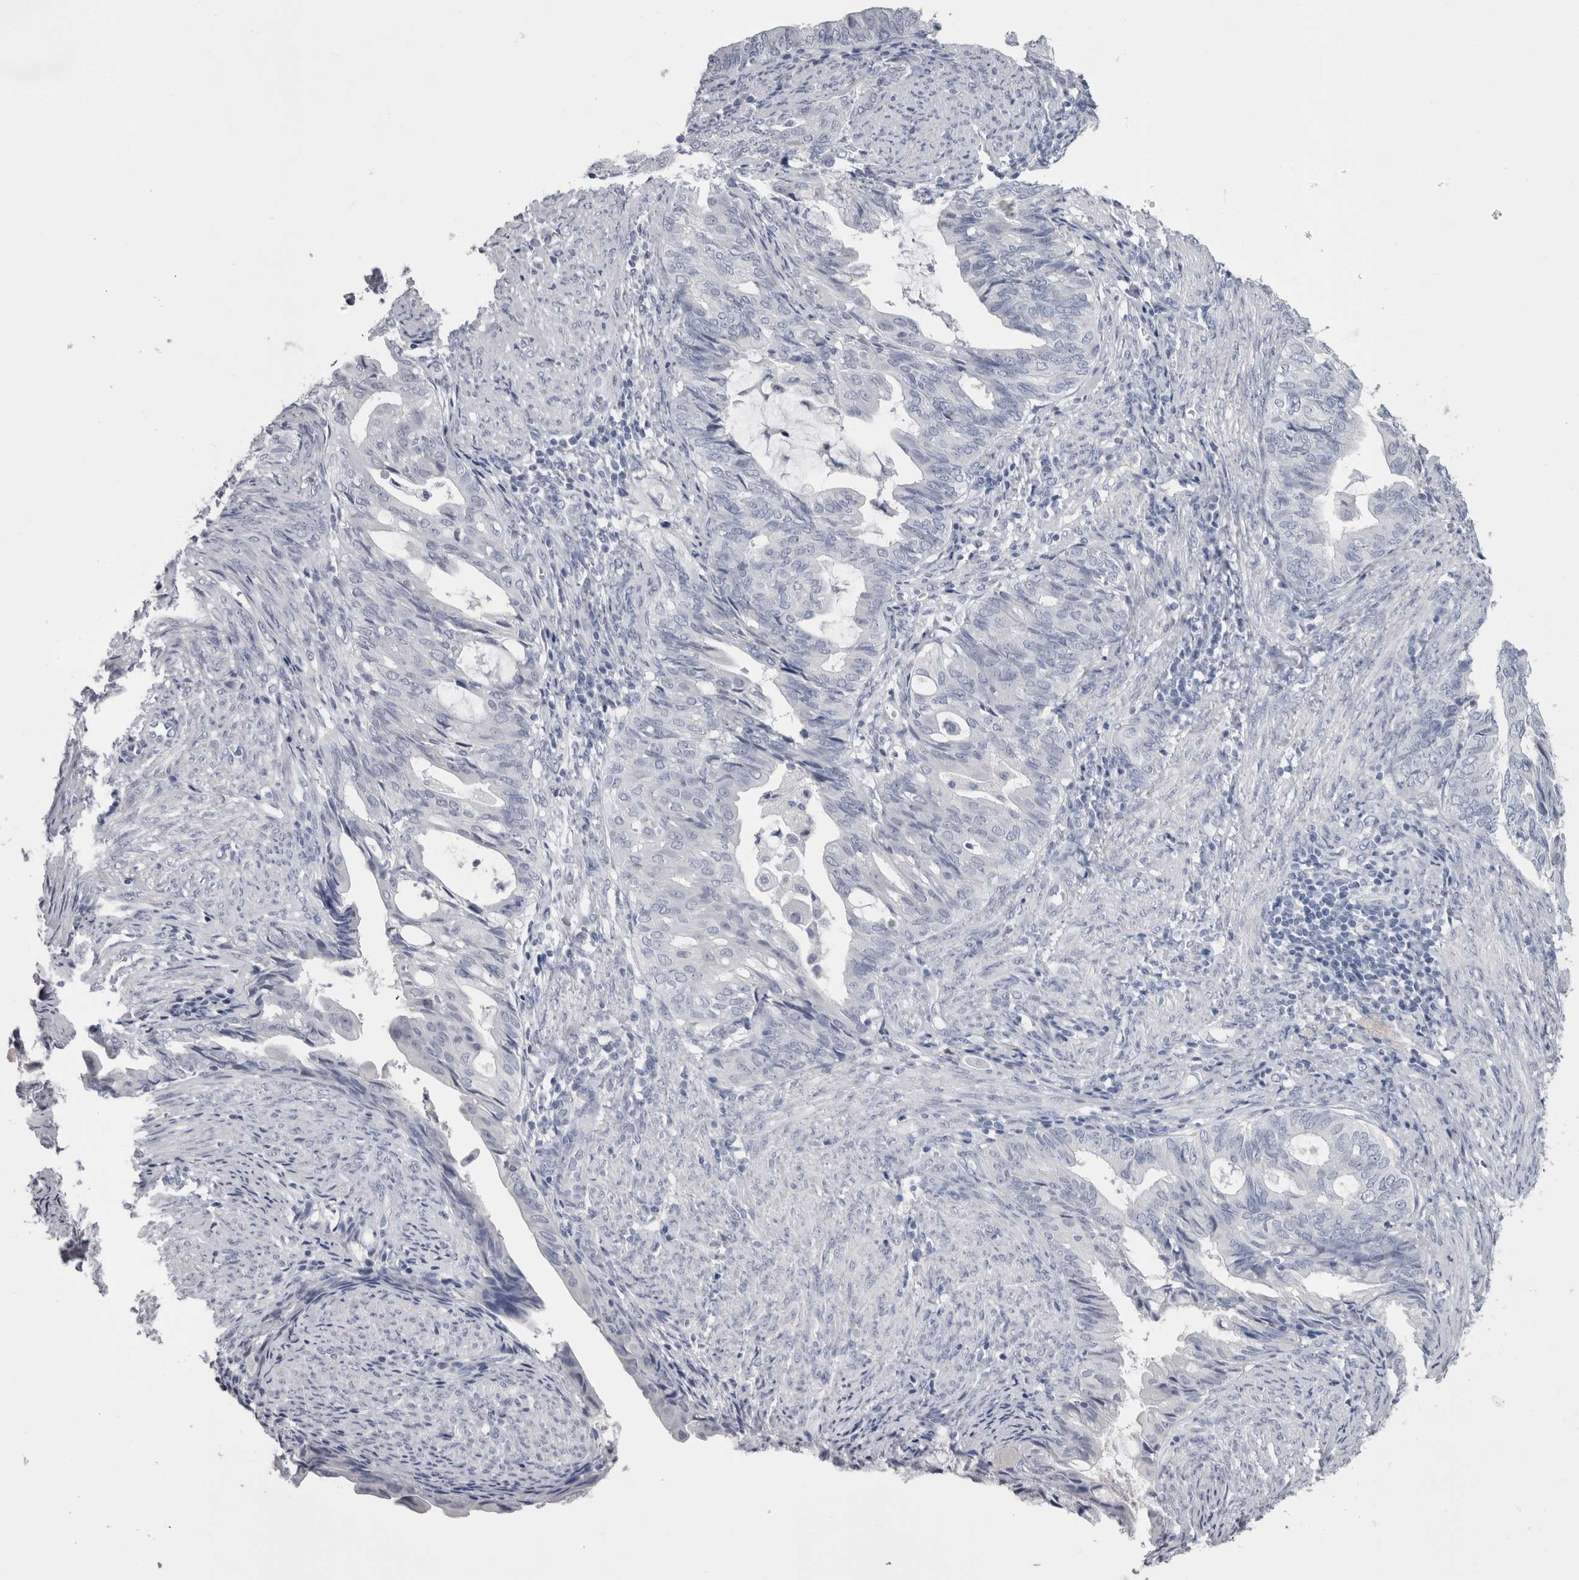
{"staining": {"intensity": "negative", "quantity": "none", "location": "none"}, "tissue": "endometrial cancer", "cell_type": "Tumor cells", "image_type": "cancer", "snomed": [{"axis": "morphology", "description": "Adenocarcinoma, NOS"}, {"axis": "topography", "description": "Endometrium"}], "caption": "DAB (3,3'-diaminobenzidine) immunohistochemical staining of human endometrial cancer (adenocarcinoma) demonstrates no significant positivity in tumor cells.", "gene": "PTH", "patient": {"sex": "female", "age": 86}}